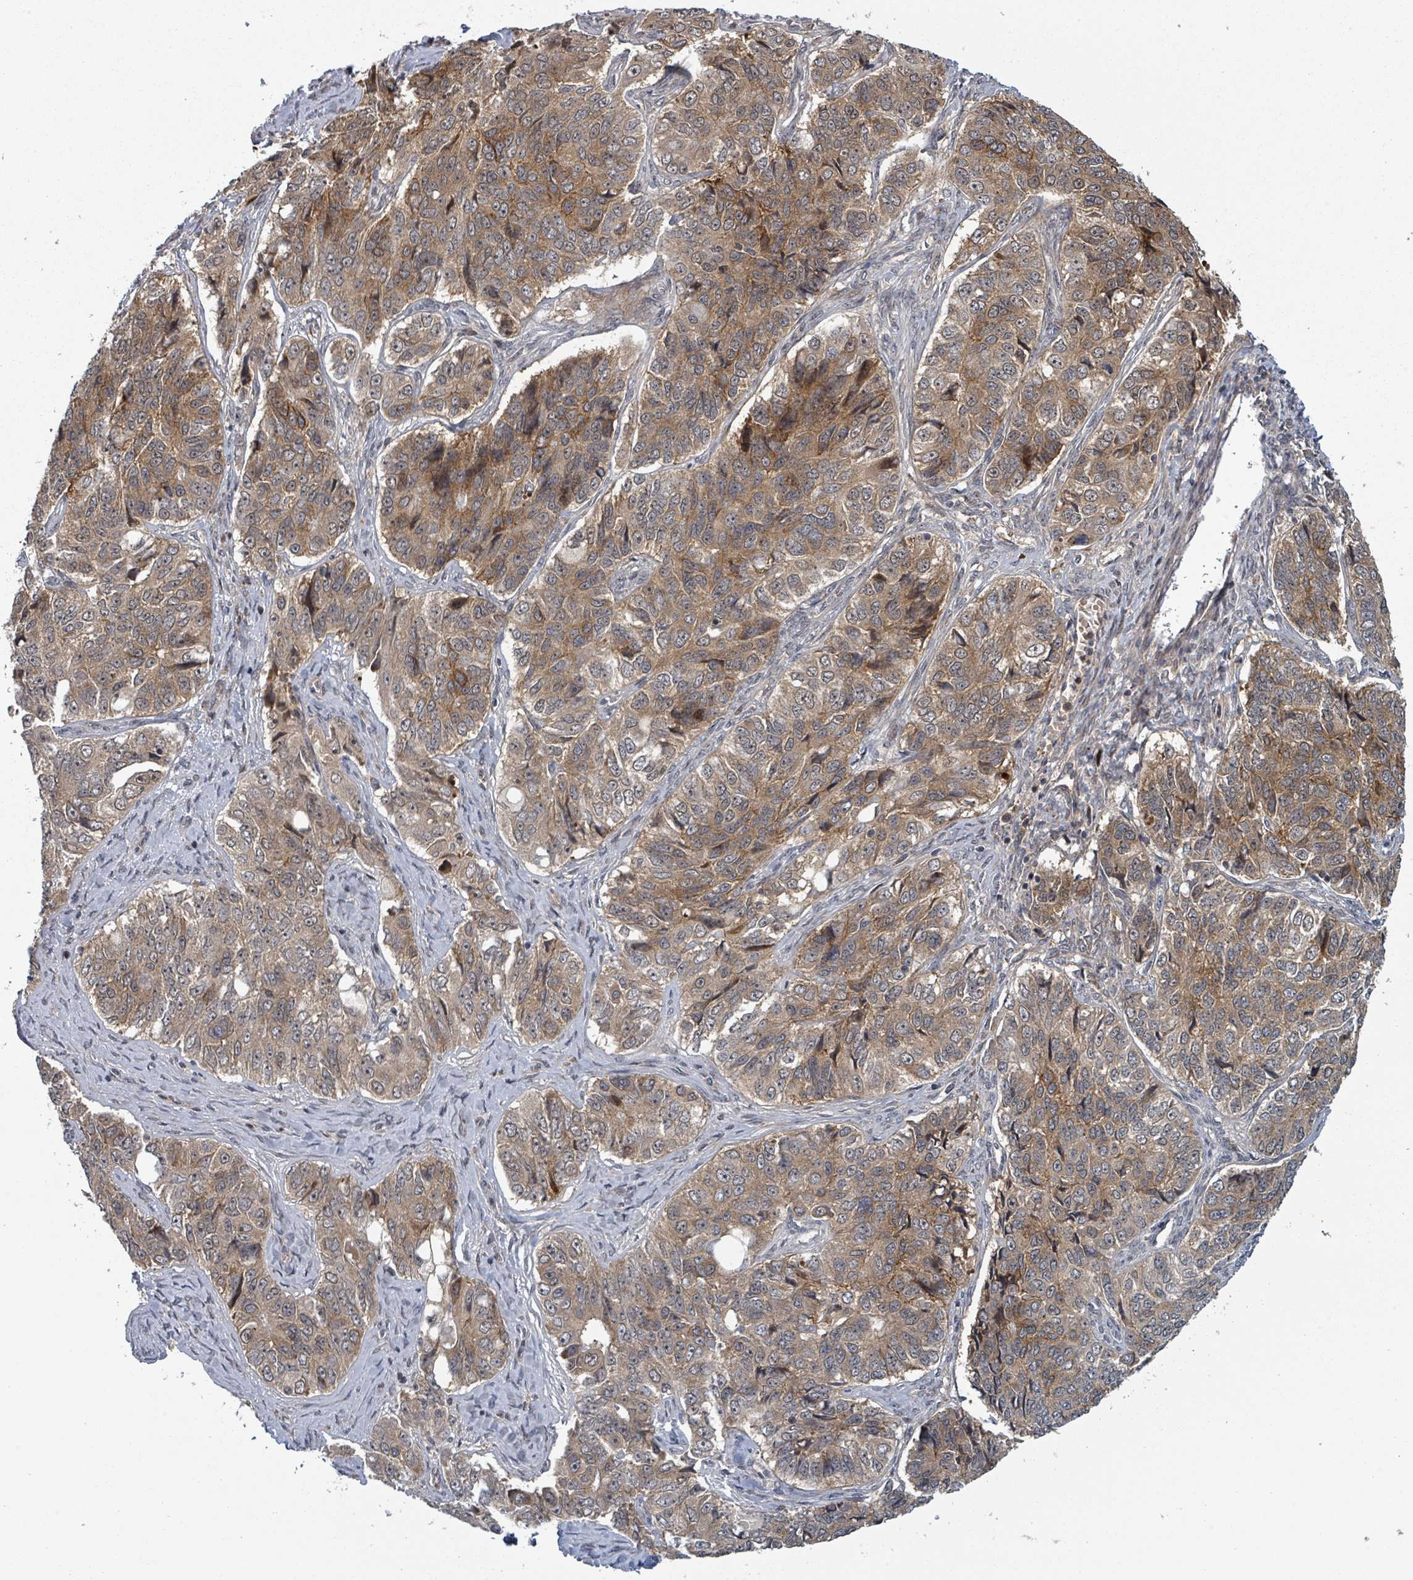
{"staining": {"intensity": "moderate", "quantity": "25%-75%", "location": "cytoplasmic/membranous,nuclear"}, "tissue": "ovarian cancer", "cell_type": "Tumor cells", "image_type": "cancer", "snomed": [{"axis": "morphology", "description": "Carcinoma, endometroid"}, {"axis": "topography", "description": "Ovary"}], "caption": "Ovarian cancer stained with immunohistochemistry (IHC) shows moderate cytoplasmic/membranous and nuclear positivity in approximately 25%-75% of tumor cells.", "gene": "GTF3C1", "patient": {"sex": "female", "age": 51}}